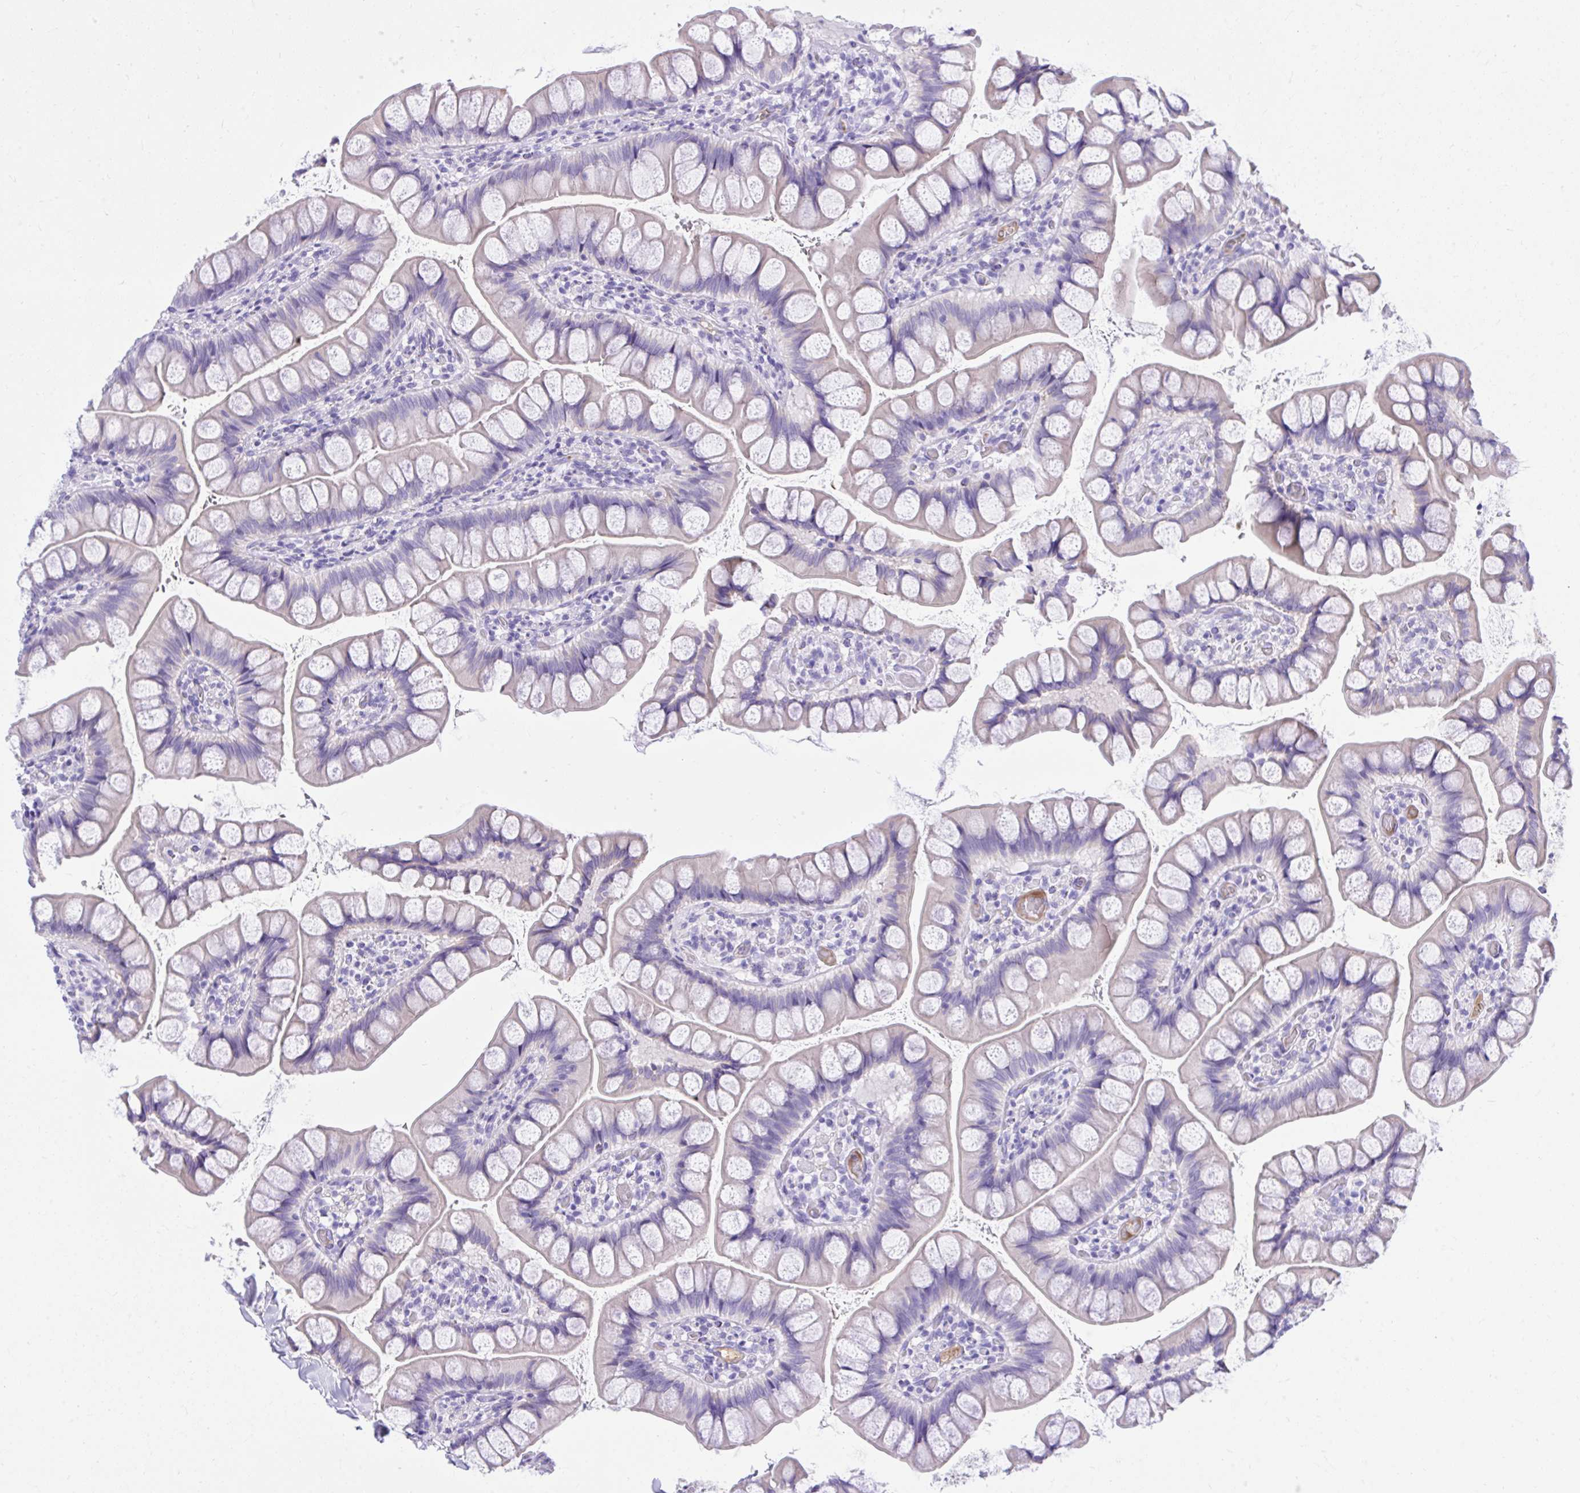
{"staining": {"intensity": "negative", "quantity": "none", "location": "none"}, "tissue": "small intestine", "cell_type": "Glandular cells", "image_type": "normal", "snomed": [{"axis": "morphology", "description": "Normal tissue, NOS"}, {"axis": "topography", "description": "Small intestine"}], "caption": "This is a photomicrograph of immunohistochemistry staining of normal small intestine, which shows no positivity in glandular cells.", "gene": "HRG", "patient": {"sex": "male", "age": 70}}